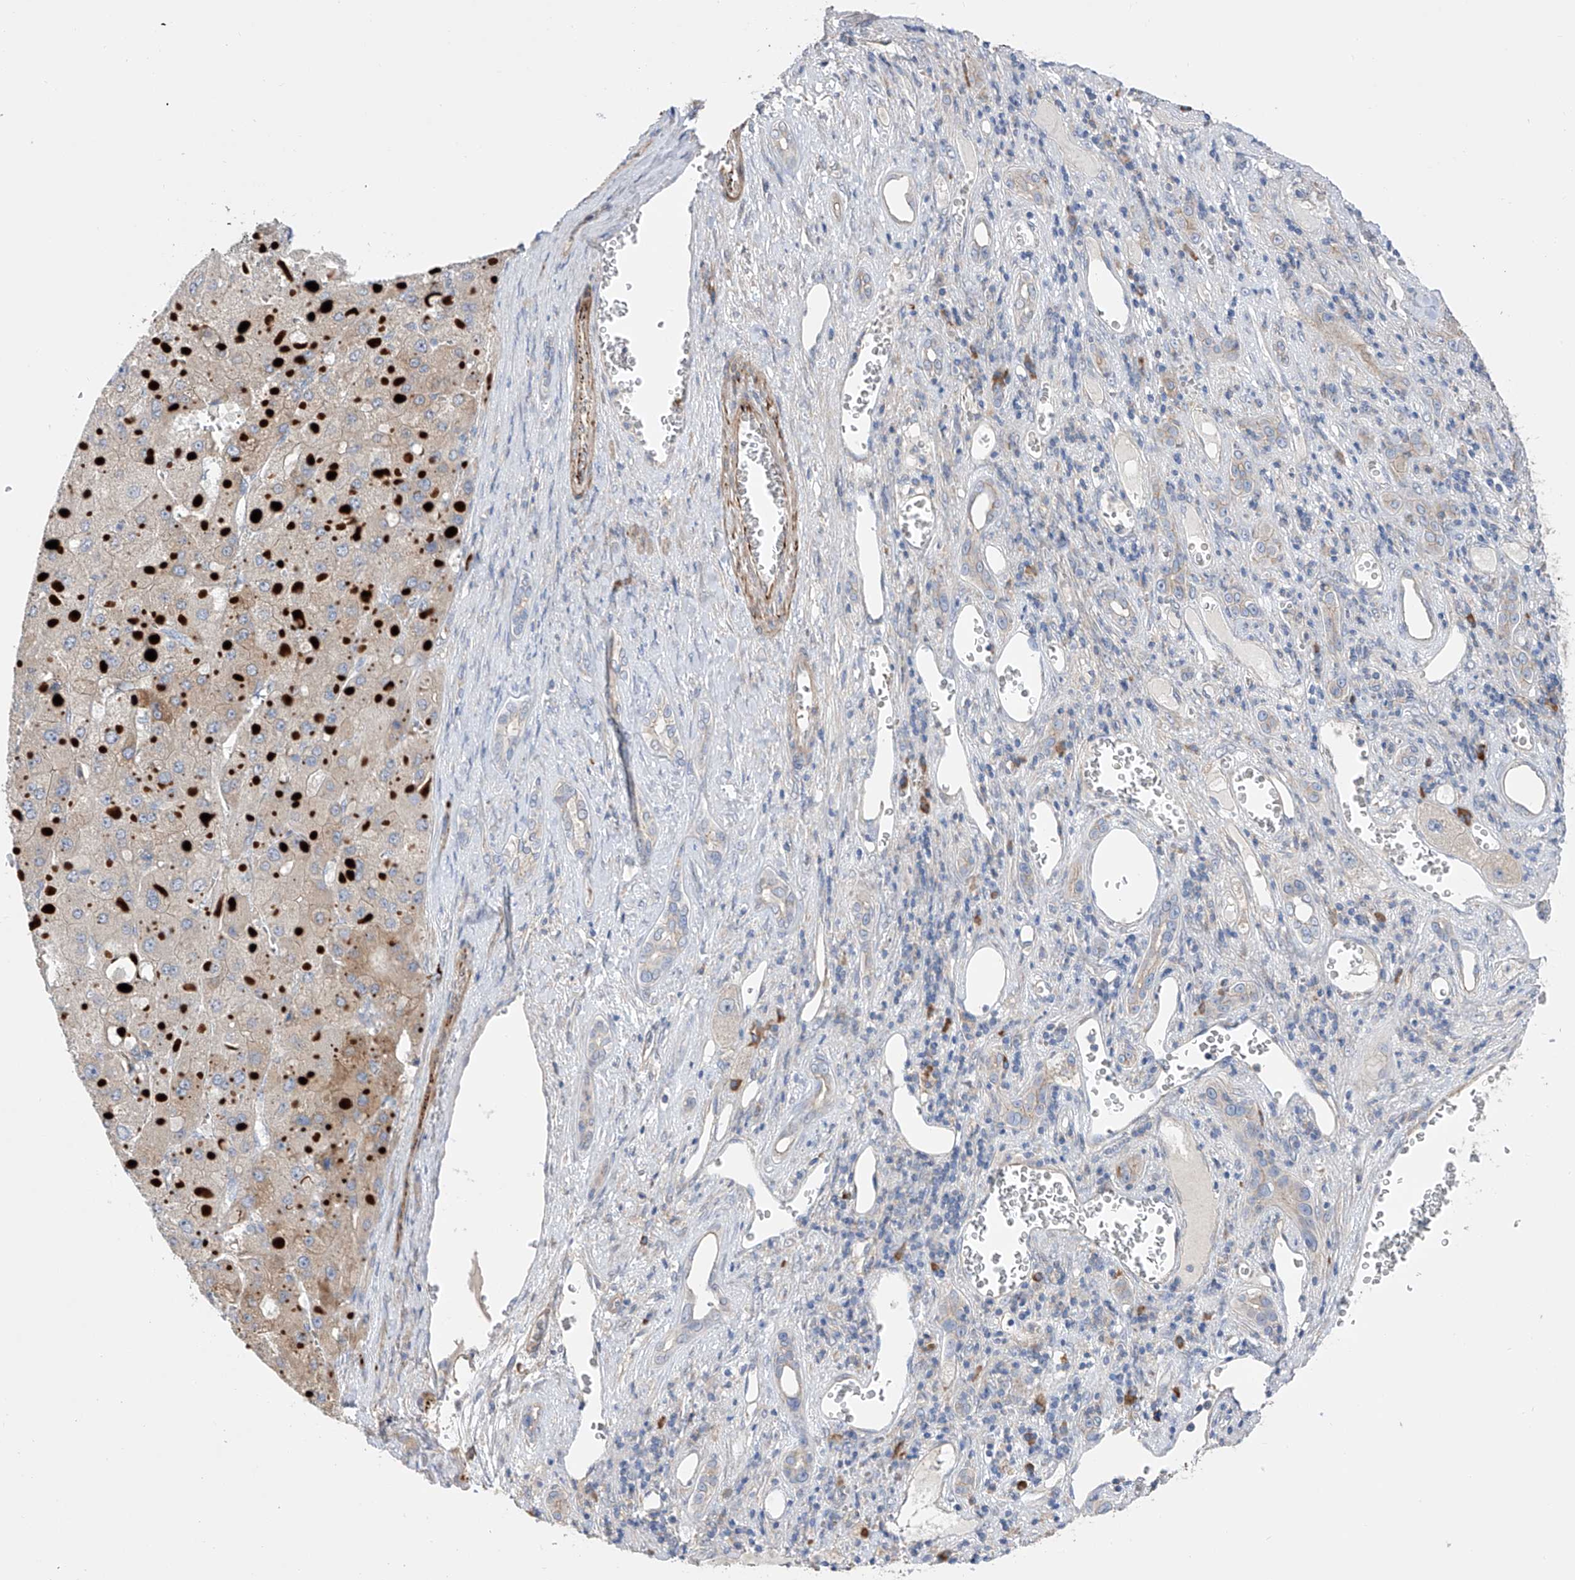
{"staining": {"intensity": "weak", "quantity": "<25%", "location": "cytoplasmic/membranous"}, "tissue": "liver cancer", "cell_type": "Tumor cells", "image_type": "cancer", "snomed": [{"axis": "morphology", "description": "Carcinoma, Hepatocellular, NOS"}, {"axis": "topography", "description": "Liver"}], "caption": "A histopathology image of hepatocellular carcinoma (liver) stained for a protein reveals no brown staining in tumor cells.", "gene": "NFATC4", "patient": {"sex": "female", "age": 73}}